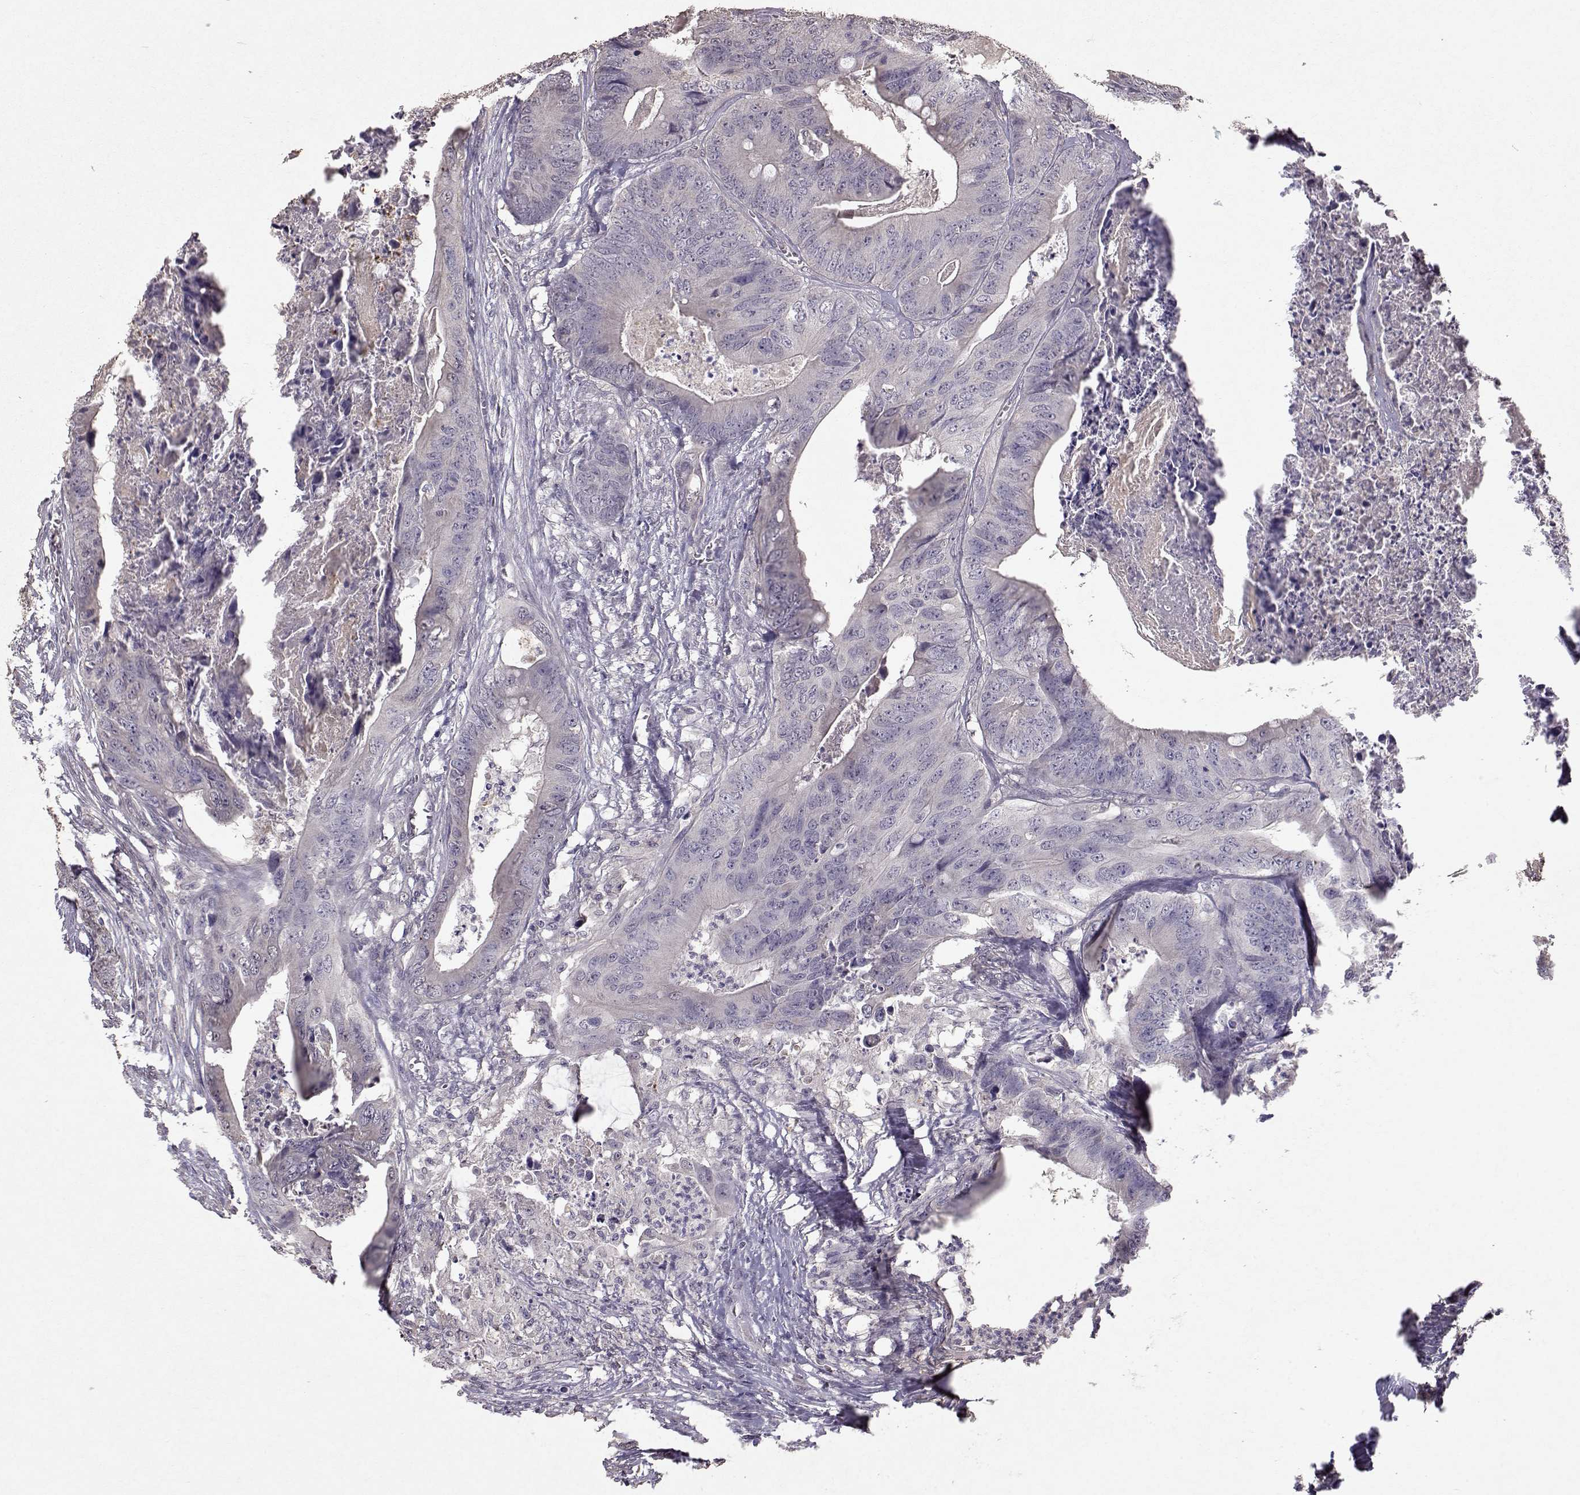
{"staining": {"intensity": "negative", "quantity": "none", "location": "none"}, "tissue": "colorectal cancer", "cell_type": "Tumor cells", "image_type": "cancer", "snomed": [{"axis": "morphology", "description": "Adenocarcinoma, NOS"}, {"axis": "topography", "description": "Colon"}], "caption": "Tumor cells show no significant protein expression in colorectal cancer.", "gene": "PMCH", "patient": {"sex": "male", "age": 84}}